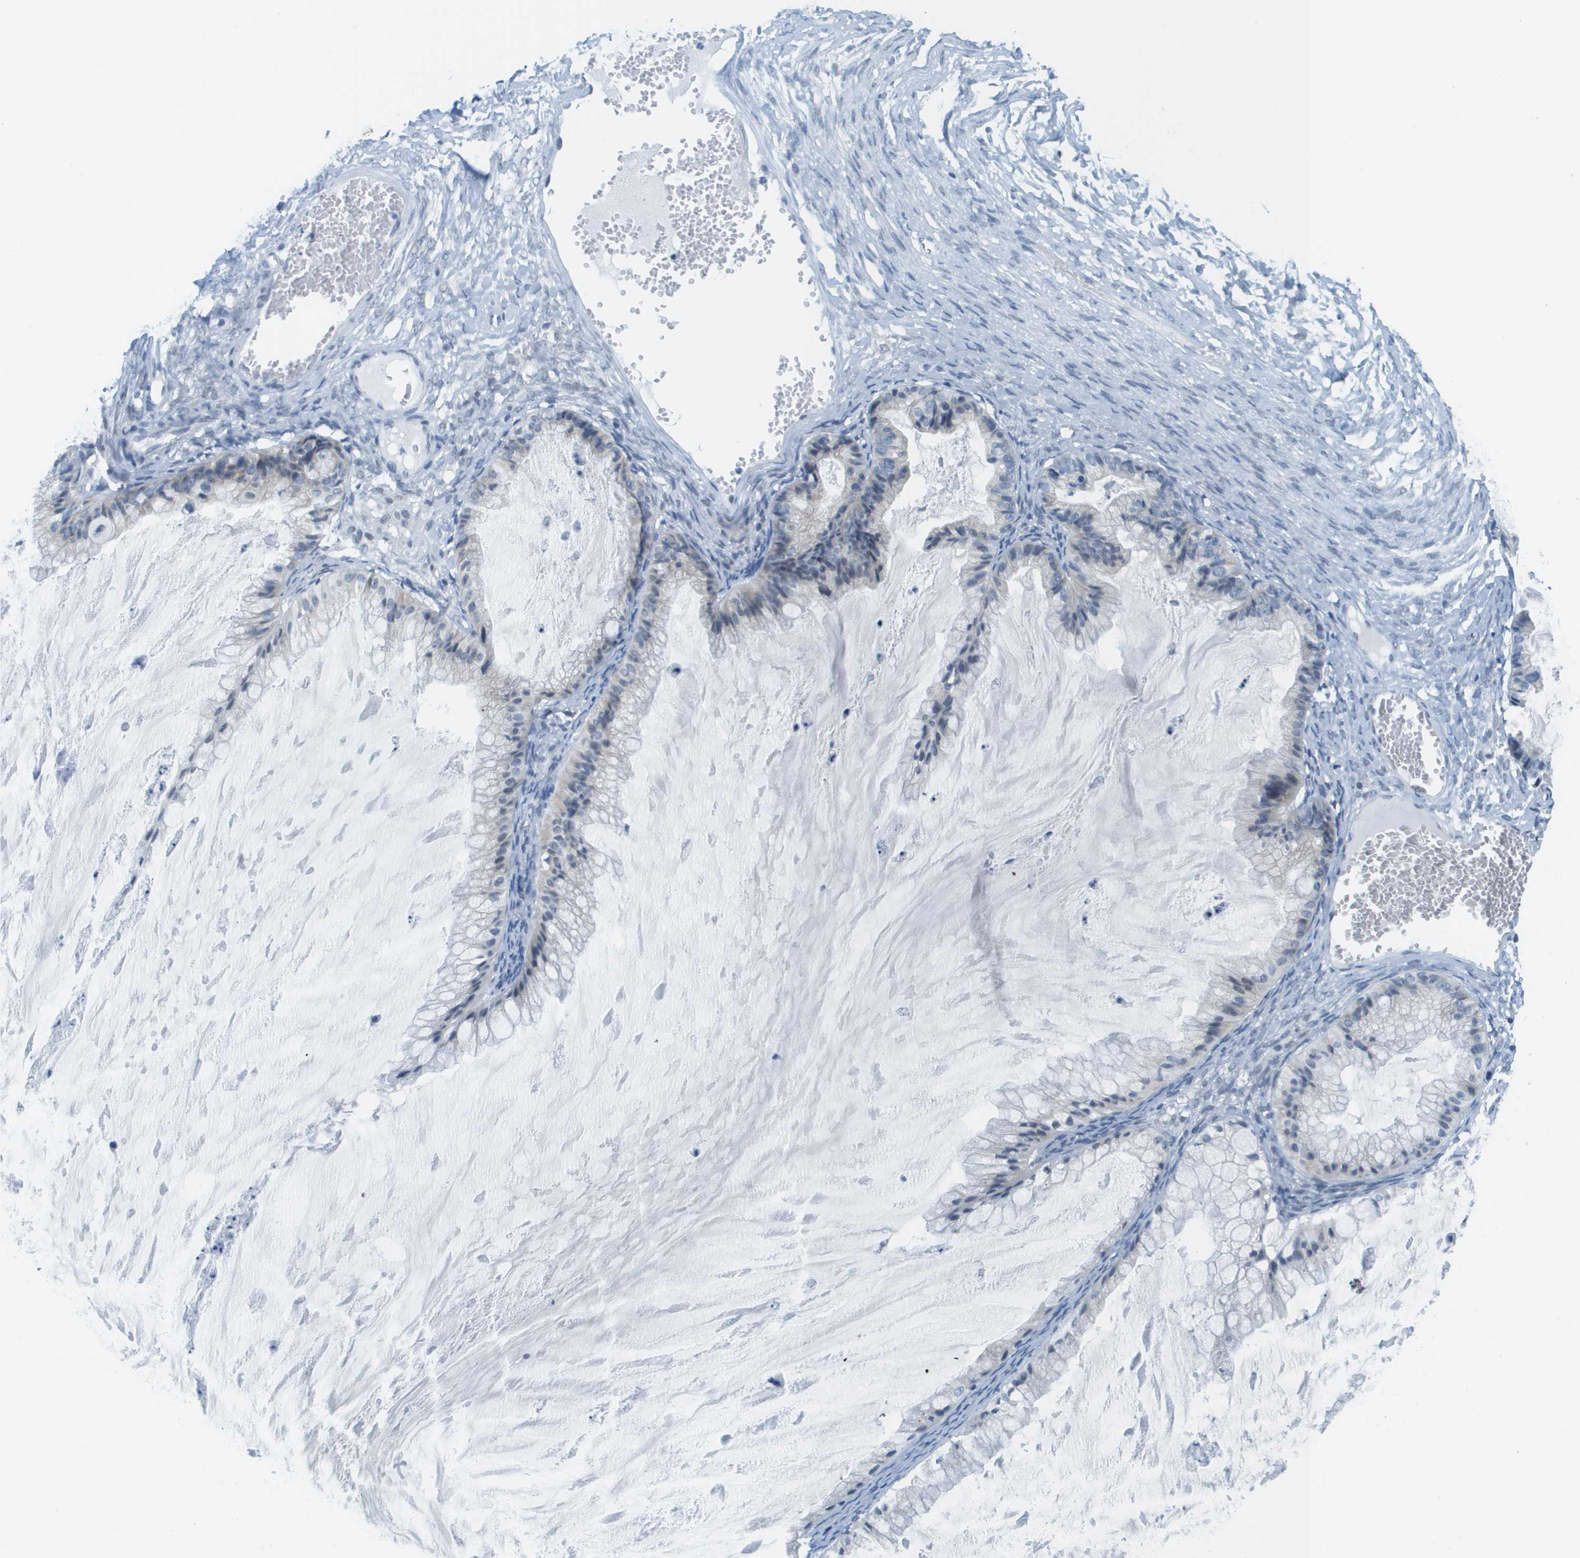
{"staining": {"intensity": "negative", "quantity": "none", "location": "none"}, "tissue": "ovarian cancer", "cell_type": "Tumor cells", "image_type": "cancer", "snomed": [{"axis": "morphology", "description": "Cystadenocarcinoma, mucinous, NOS"}, {"axis": "topography", "description": "Ovary"}], "caption": "High power microscopy image of an IHC micrograph of ovarian cancer (mucinous cystadenocarcinoma), revealing no significant positivity in tumor cells. Nuclei are stained in blue.", "gene": "ARID1B", "patient": {"sex": "female", "age": 57}}